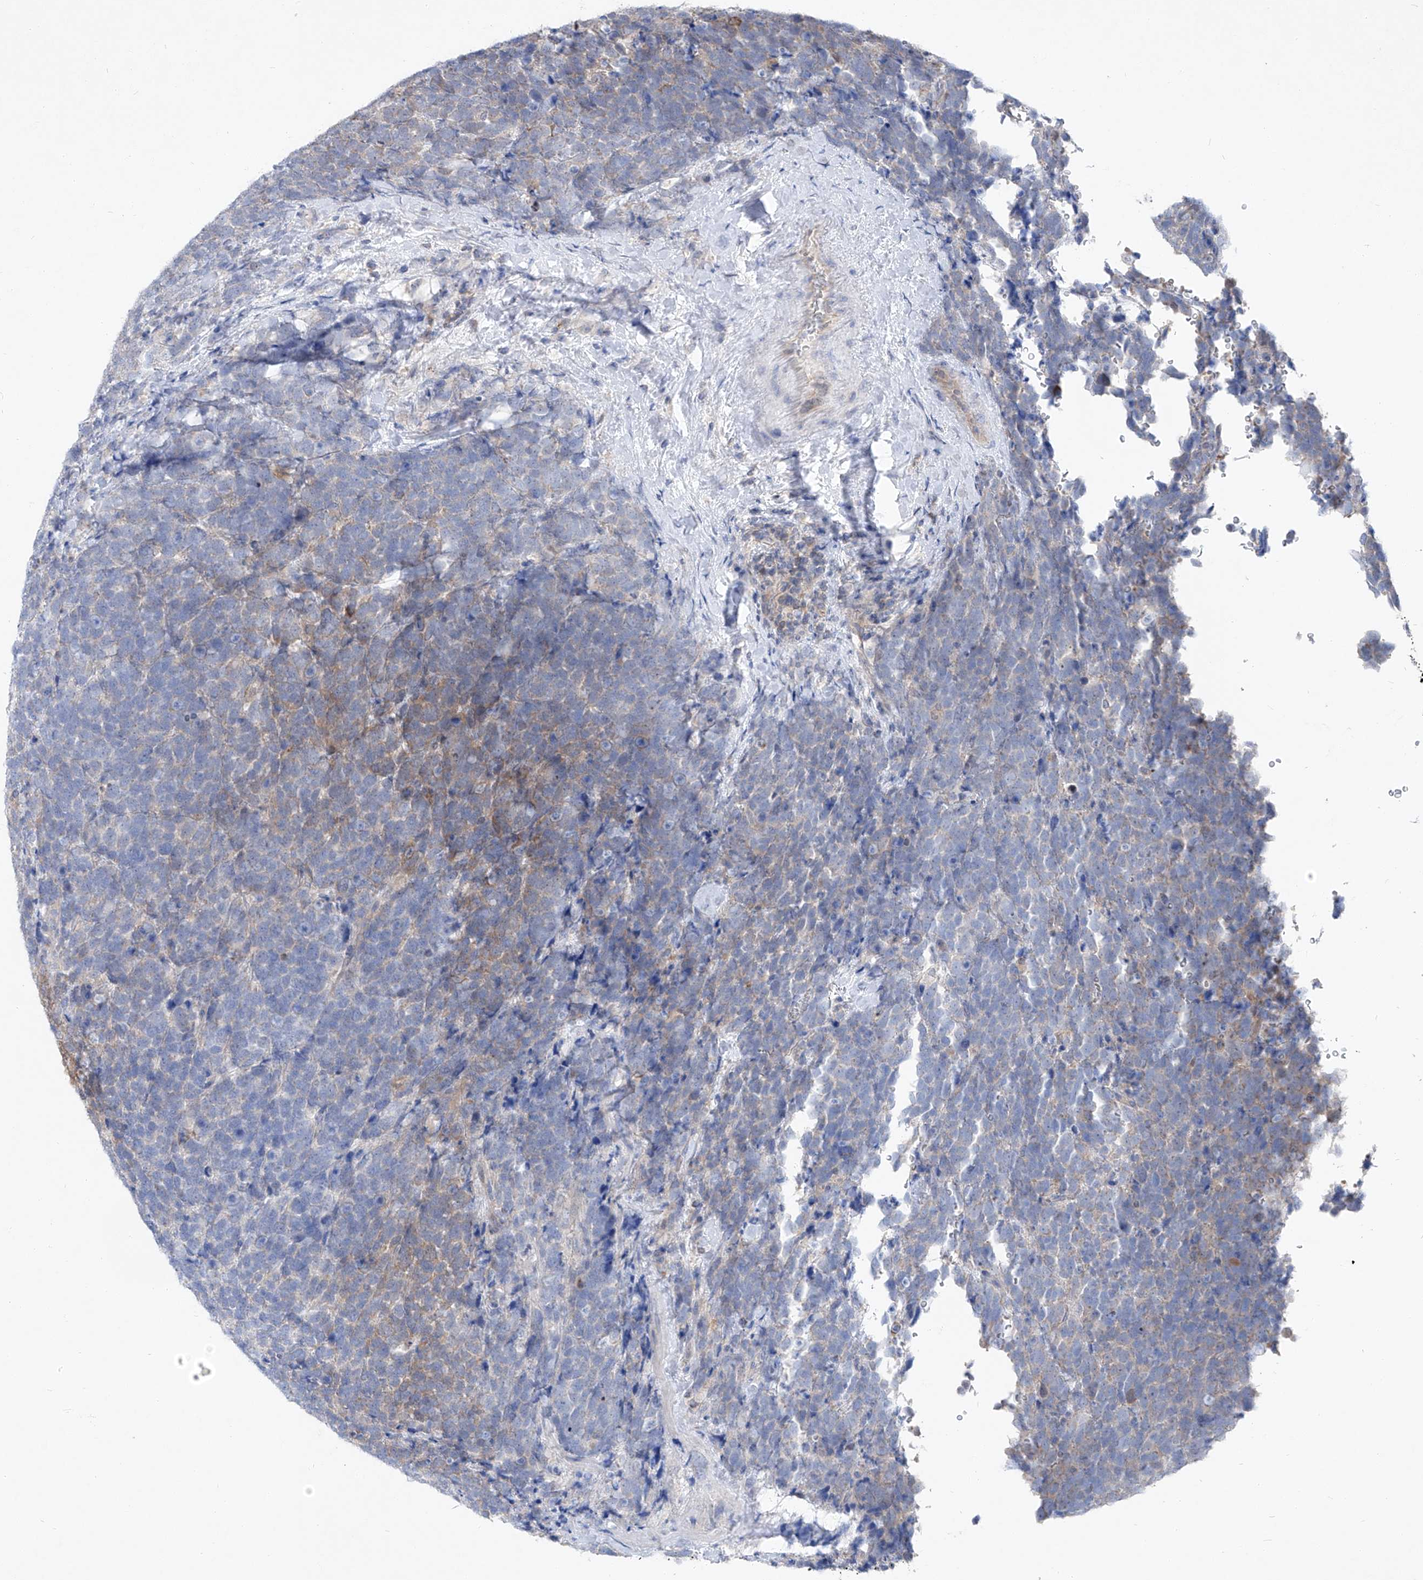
{"staining": {"intensity": "weak", "quantity": "<25%", "location": "cytoplasmic/membranous"}, "tissue": "urothelial cancer", "cell_type": "Tumor cells", "image_type": "cancer", "snomed": [{"axis": "morphology", "description": "Urothelial carcinoma, High grade"}, {"axis": "topography", "description": "Urinary bladder"}], "caption": "This is an immunohistochemistry photomicrograph of human urothelial cancer. There is no staining in tumor cells.", "gene": "UFL1", "patient": {"sex": "female", "age": 82}}